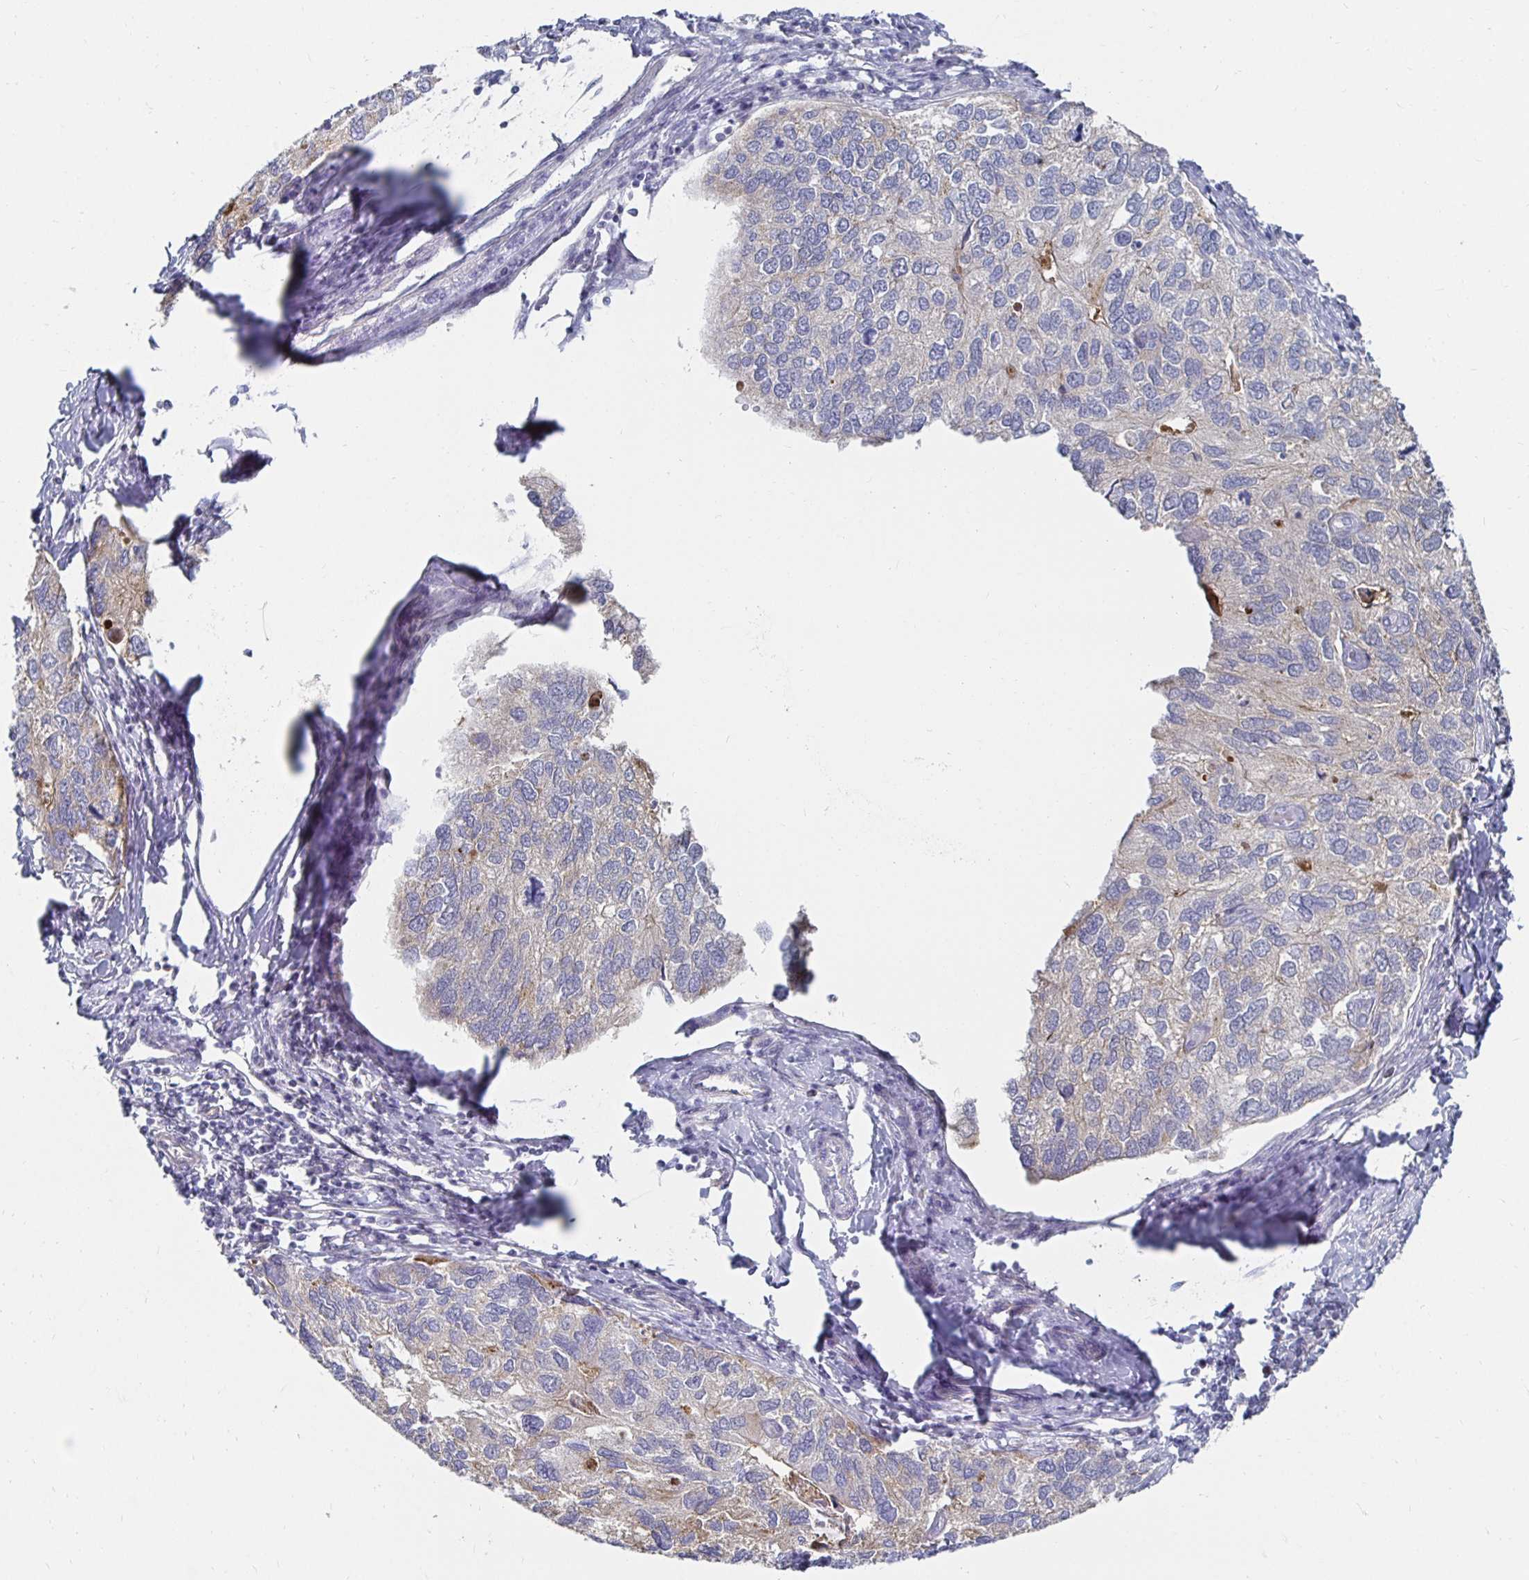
{"staining": {"intensity": "negative", "quantity": "none", "location": "none"}, "tissue": "endometrial cancer", "cell_type": "Tumor cells", "image_type": "cancer", "snomed": [{"axis": "morphology", "description": "Carcinoma, NOS"}, {"axis": "topography", "description": "Uterus"}], "caption": "Immunohistochemistry of human endometrial carcinoma shows no staining in tumor cells.", "gene": "NOCT", "patient": {"sex": "female", "age": 76}}